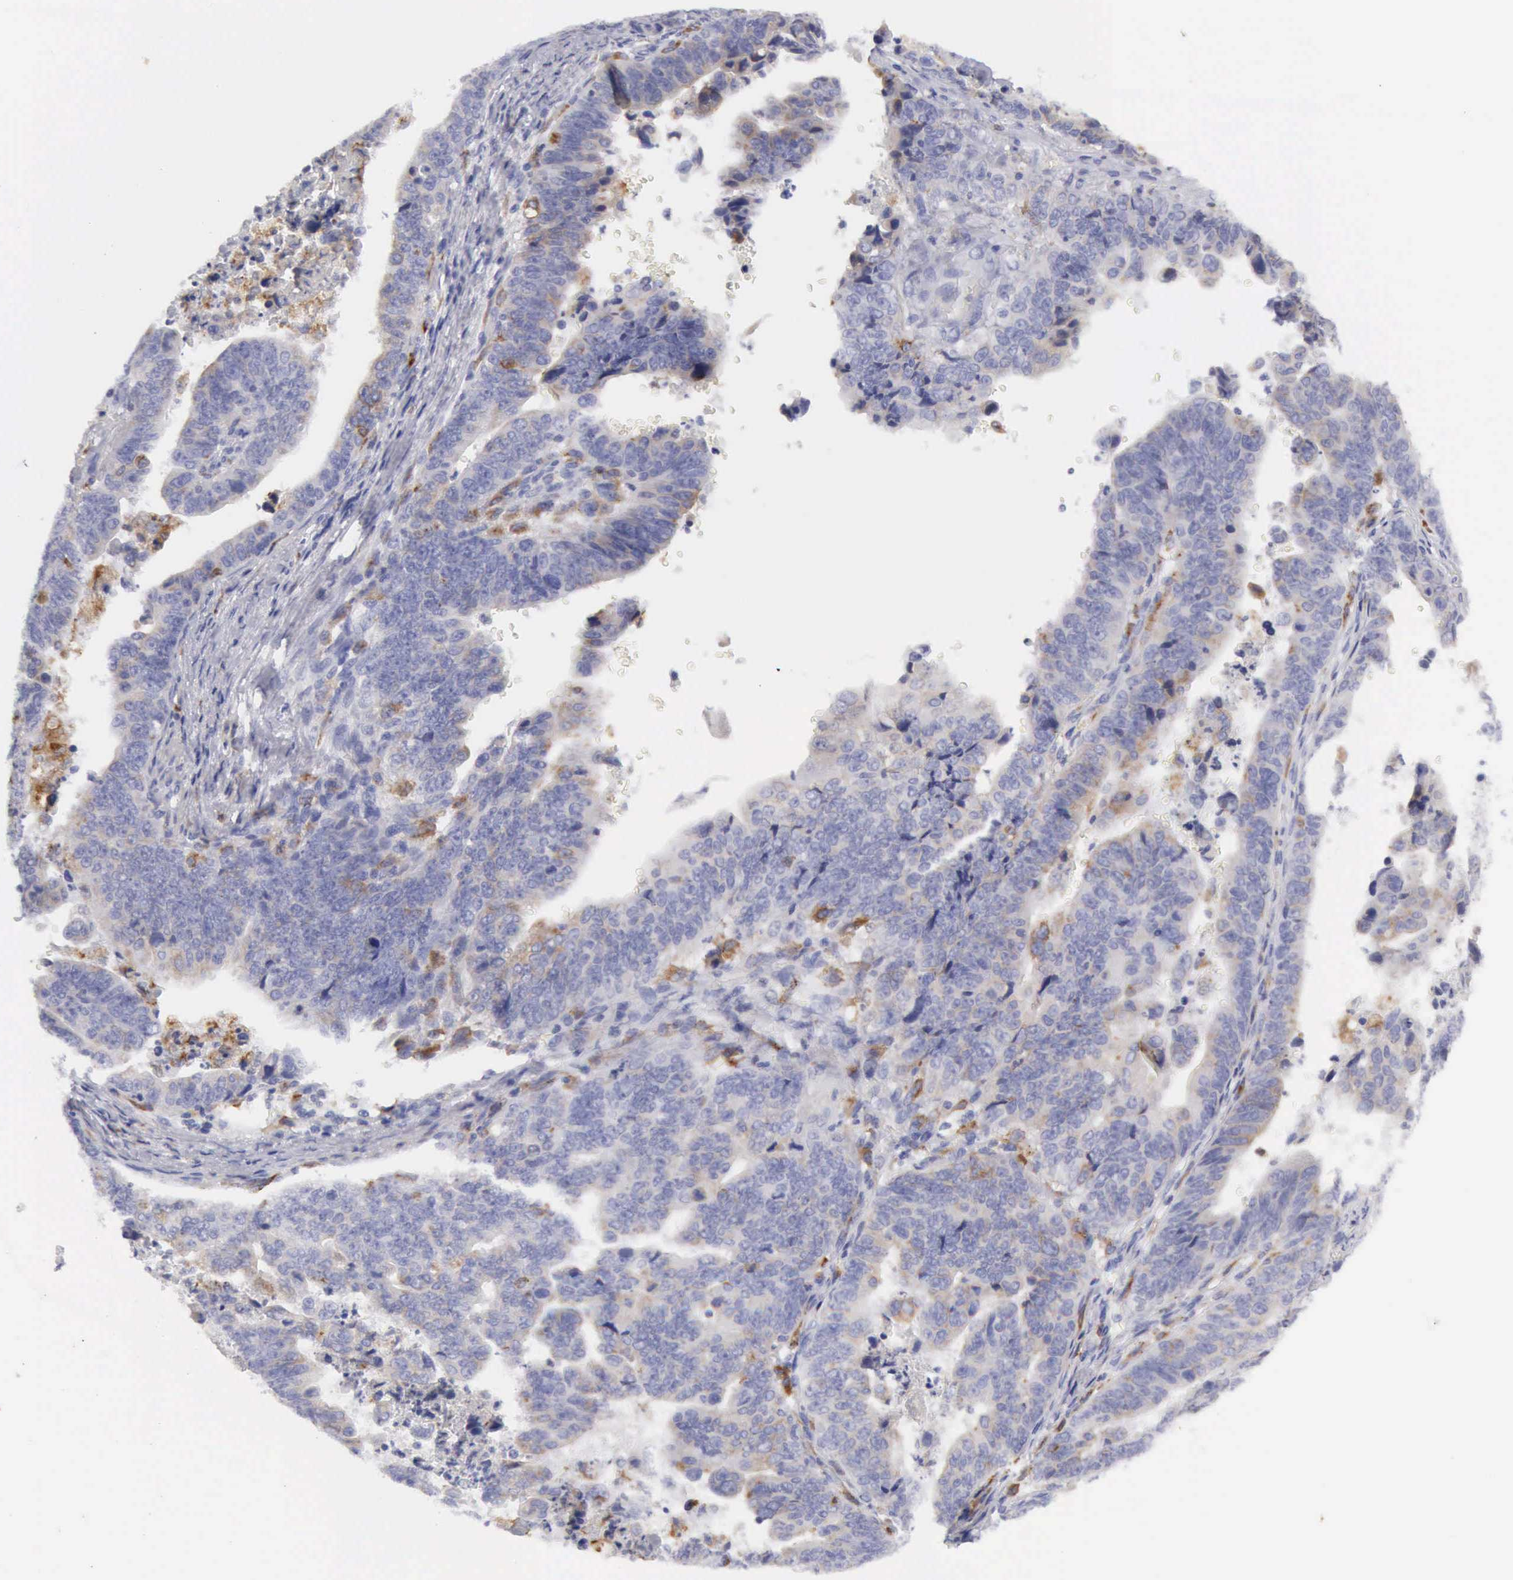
{"staining": {"intensity": "moderate", "quantity": ">75%", "location": "cytoplasmic/membranous"}, "tissue": "stomach cancer", "cell_type": "Tumor cells", "image_type": "cancer", "snomed": [{"axis": "morphology", "description": "Adenocarcinoma, NOS"}, {"axis": "topography", "description": "Stomach, upper"}], "caption": "Immunohistochemistry (IHC) staining of stomach adenocarcinoma, which displays medium levels of moderate cytoplasmic/membranous staining in about >75% of tumor cells indicating moderate cytoplasmic/membranous protein positivity. The staining was performed using DAB (brown) for protein detection and nuclei were counterstained in hematoxylin (blue).", "gene": "CTSS", "patient": {"sex": "female", "age": 50}}